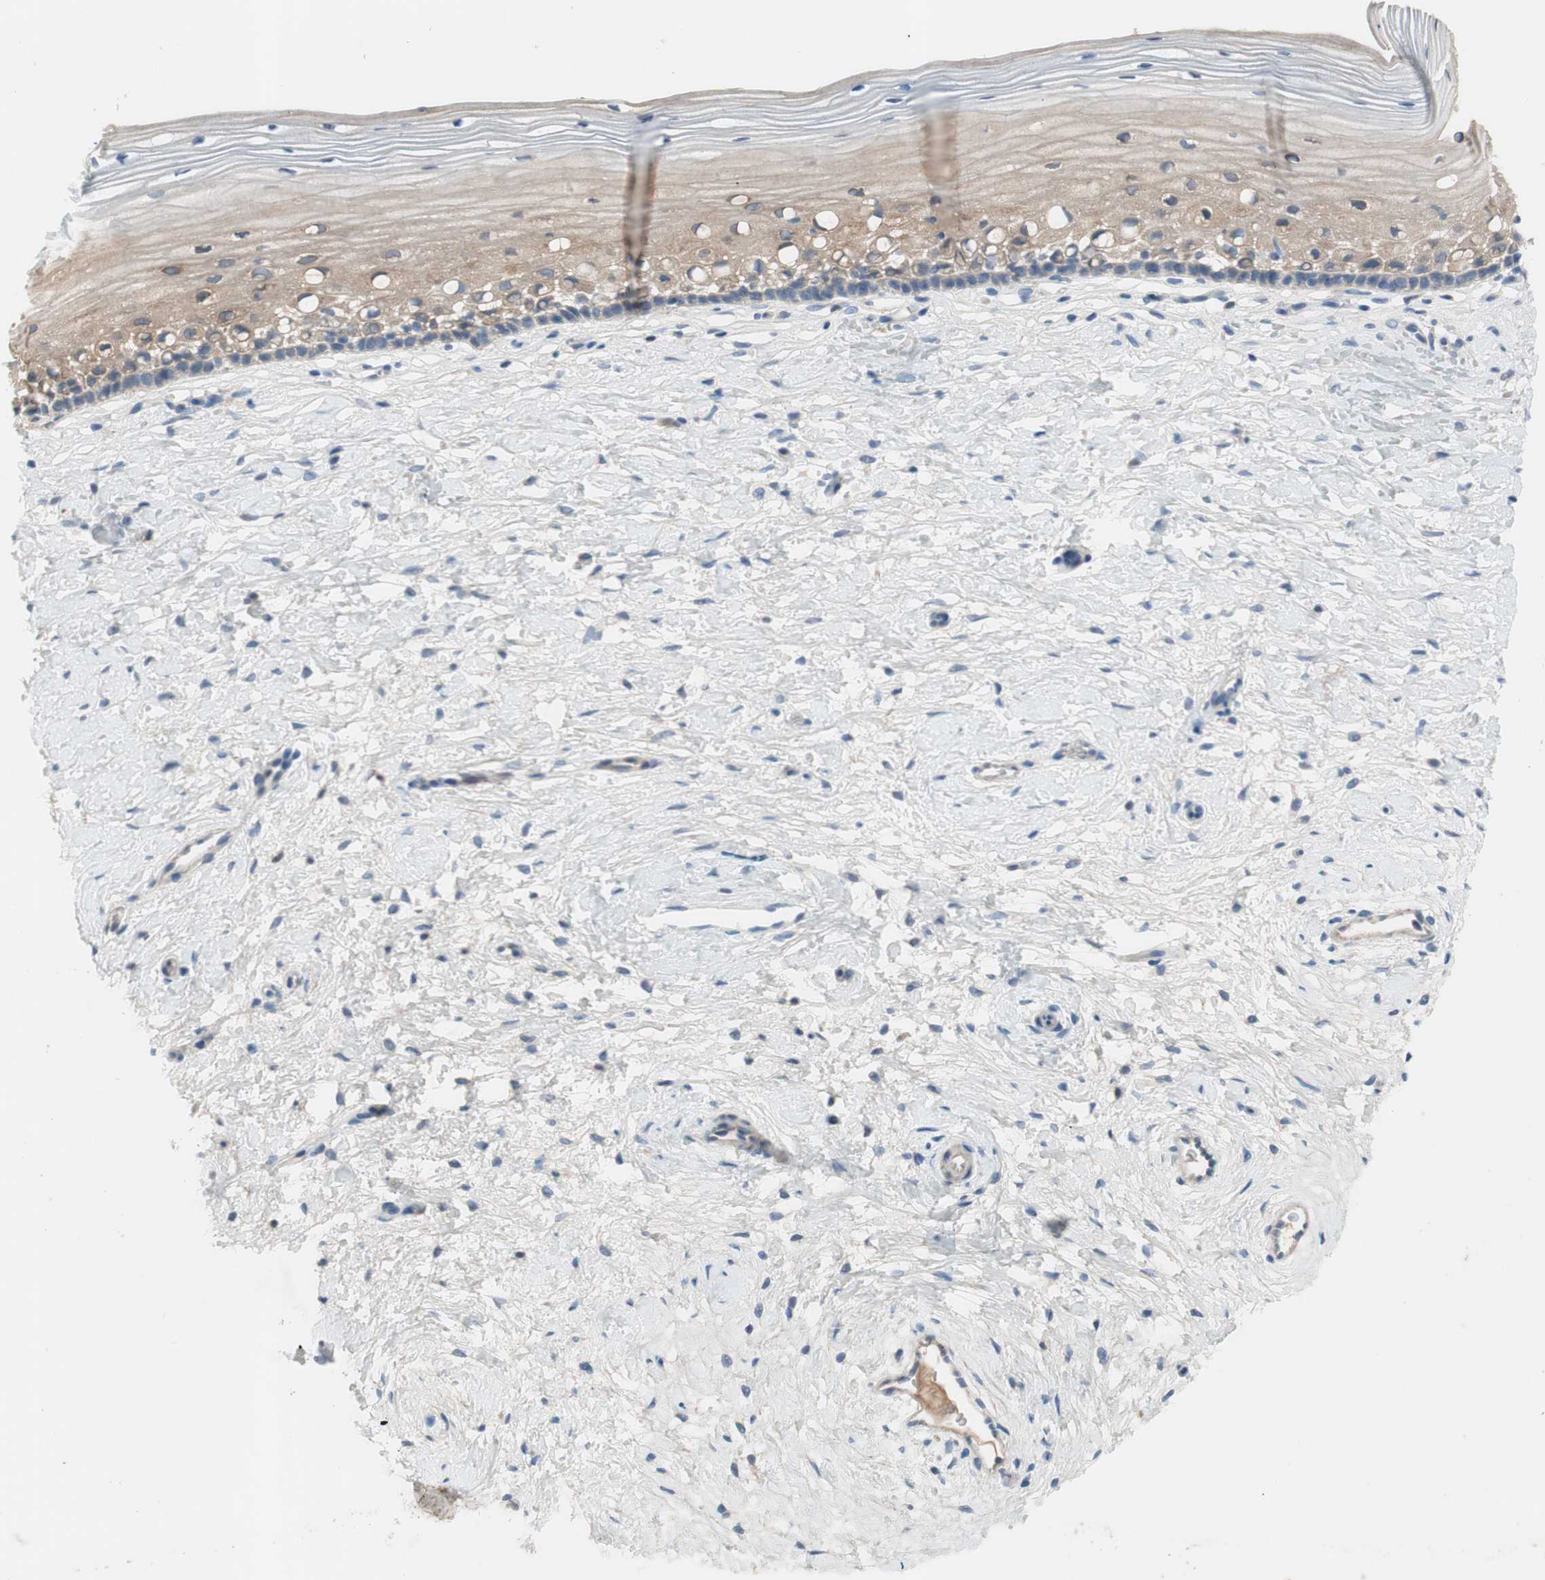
{"staining": {"intensity": "negative", "quantity": "none", "location": "none"}, "tissue": "cervix", "cell_type": "Glandular cells", "image_type": "normal", "snomed": [{"axis": "morphology", "description": "Normal tissue, NOS"}, {"axis": "topography", "description": "Cervix"}], "caption": "DAB (3,3'-diaminobenzidine) immunohistochemical staining of benign human cervix displays no significant staining in glandular cells. (Immunohistochemistry, brightfield microscopy, high magnification).", "gene": "FDFT1", "patient": {"sex": "female", "age": 39}}